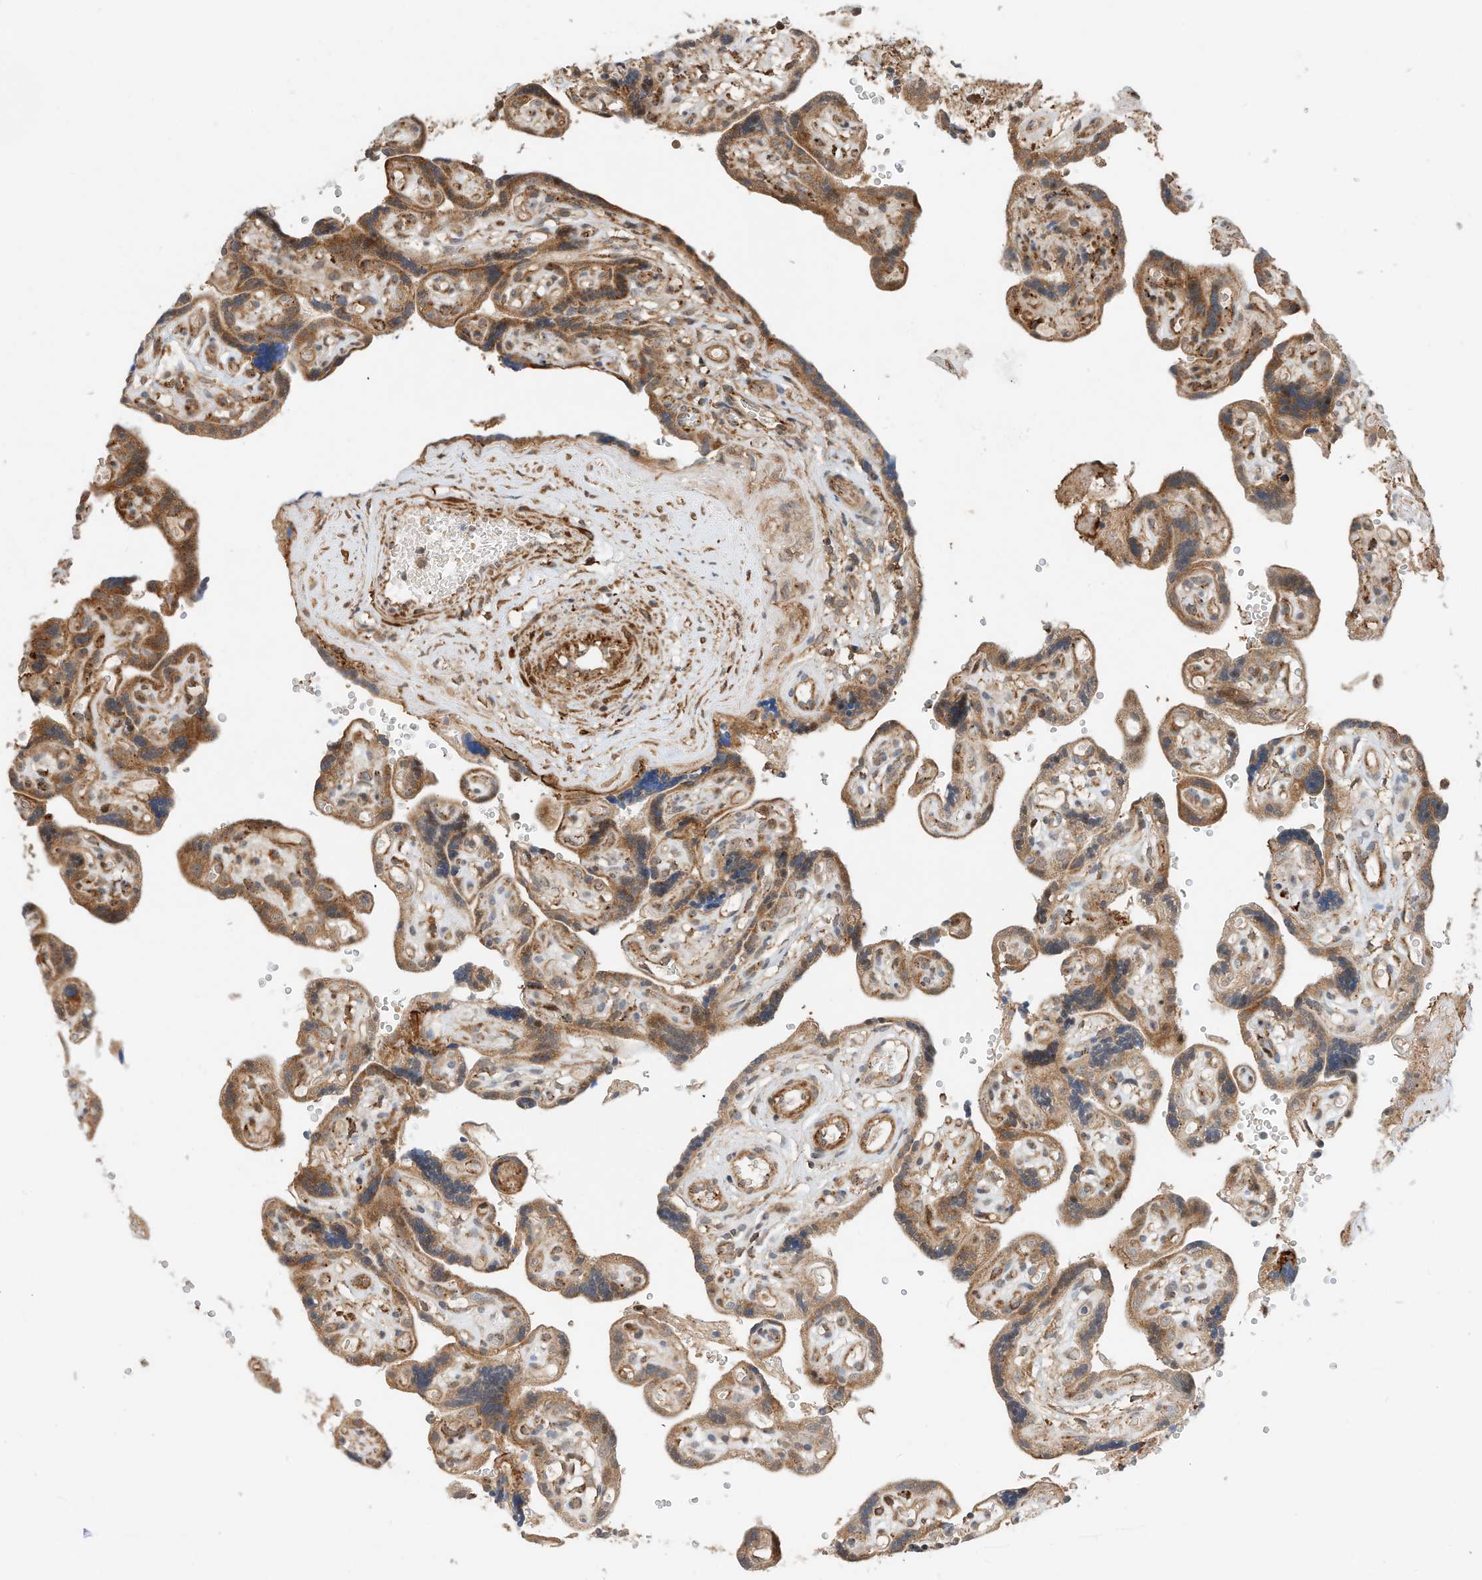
{"staining": {"intensity": "strong", "quantity": ">75%", "location": "cytoplasmic/membranous"}, "tissue": "placenta", "cell_type": "Decidual cells", "image_type": "normal", "snomed": [{"axis": "morphology", "description": "Normal tissue, NOS"}, {"axis": "topography", "description": "Placenta"}], "caption": "Protein staining of normal placenta displays strong cytoplasmic/membranous positivity in about >75% of decidual cells.", "gene": "CPAMD8", "patient": {"sex": "female", "age": 30}}